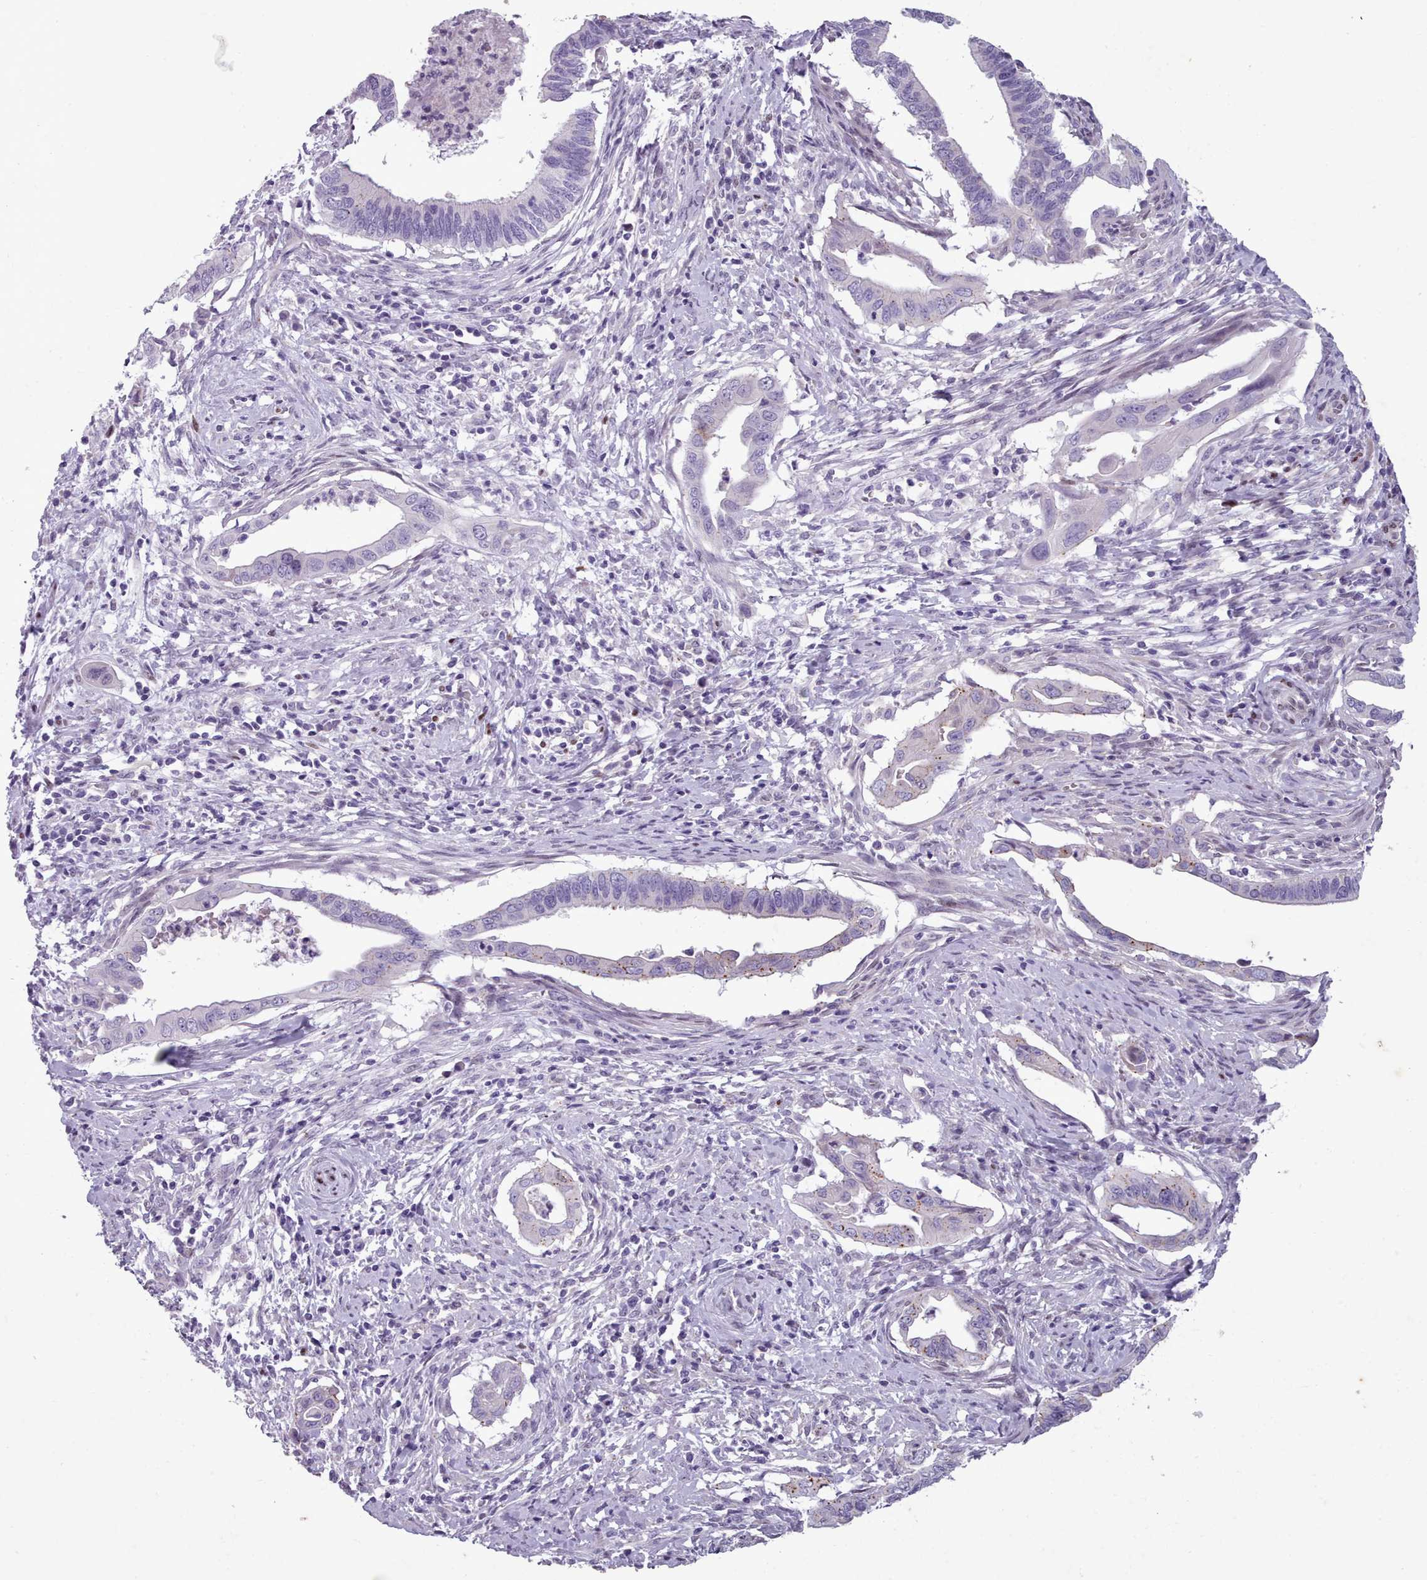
{"staining": {"intensity": "negative", "quantity": "none", "location": "none"}, "tissue": "cervical cancer", "cell_type": "Tumor cells", "image_type": "cancer", "snomed": [{"axis": "morphology", "description": "Adenocarcinoma, NOS"}, {"axis": "topography", "description": "Cervix"}], "caption": "DAB immunohistochemical staining of human cervical cancer exhibits no significant expression in tumor cells.", "gene": "KCNT2", "patient": {"sex": "female", "age": 42}}